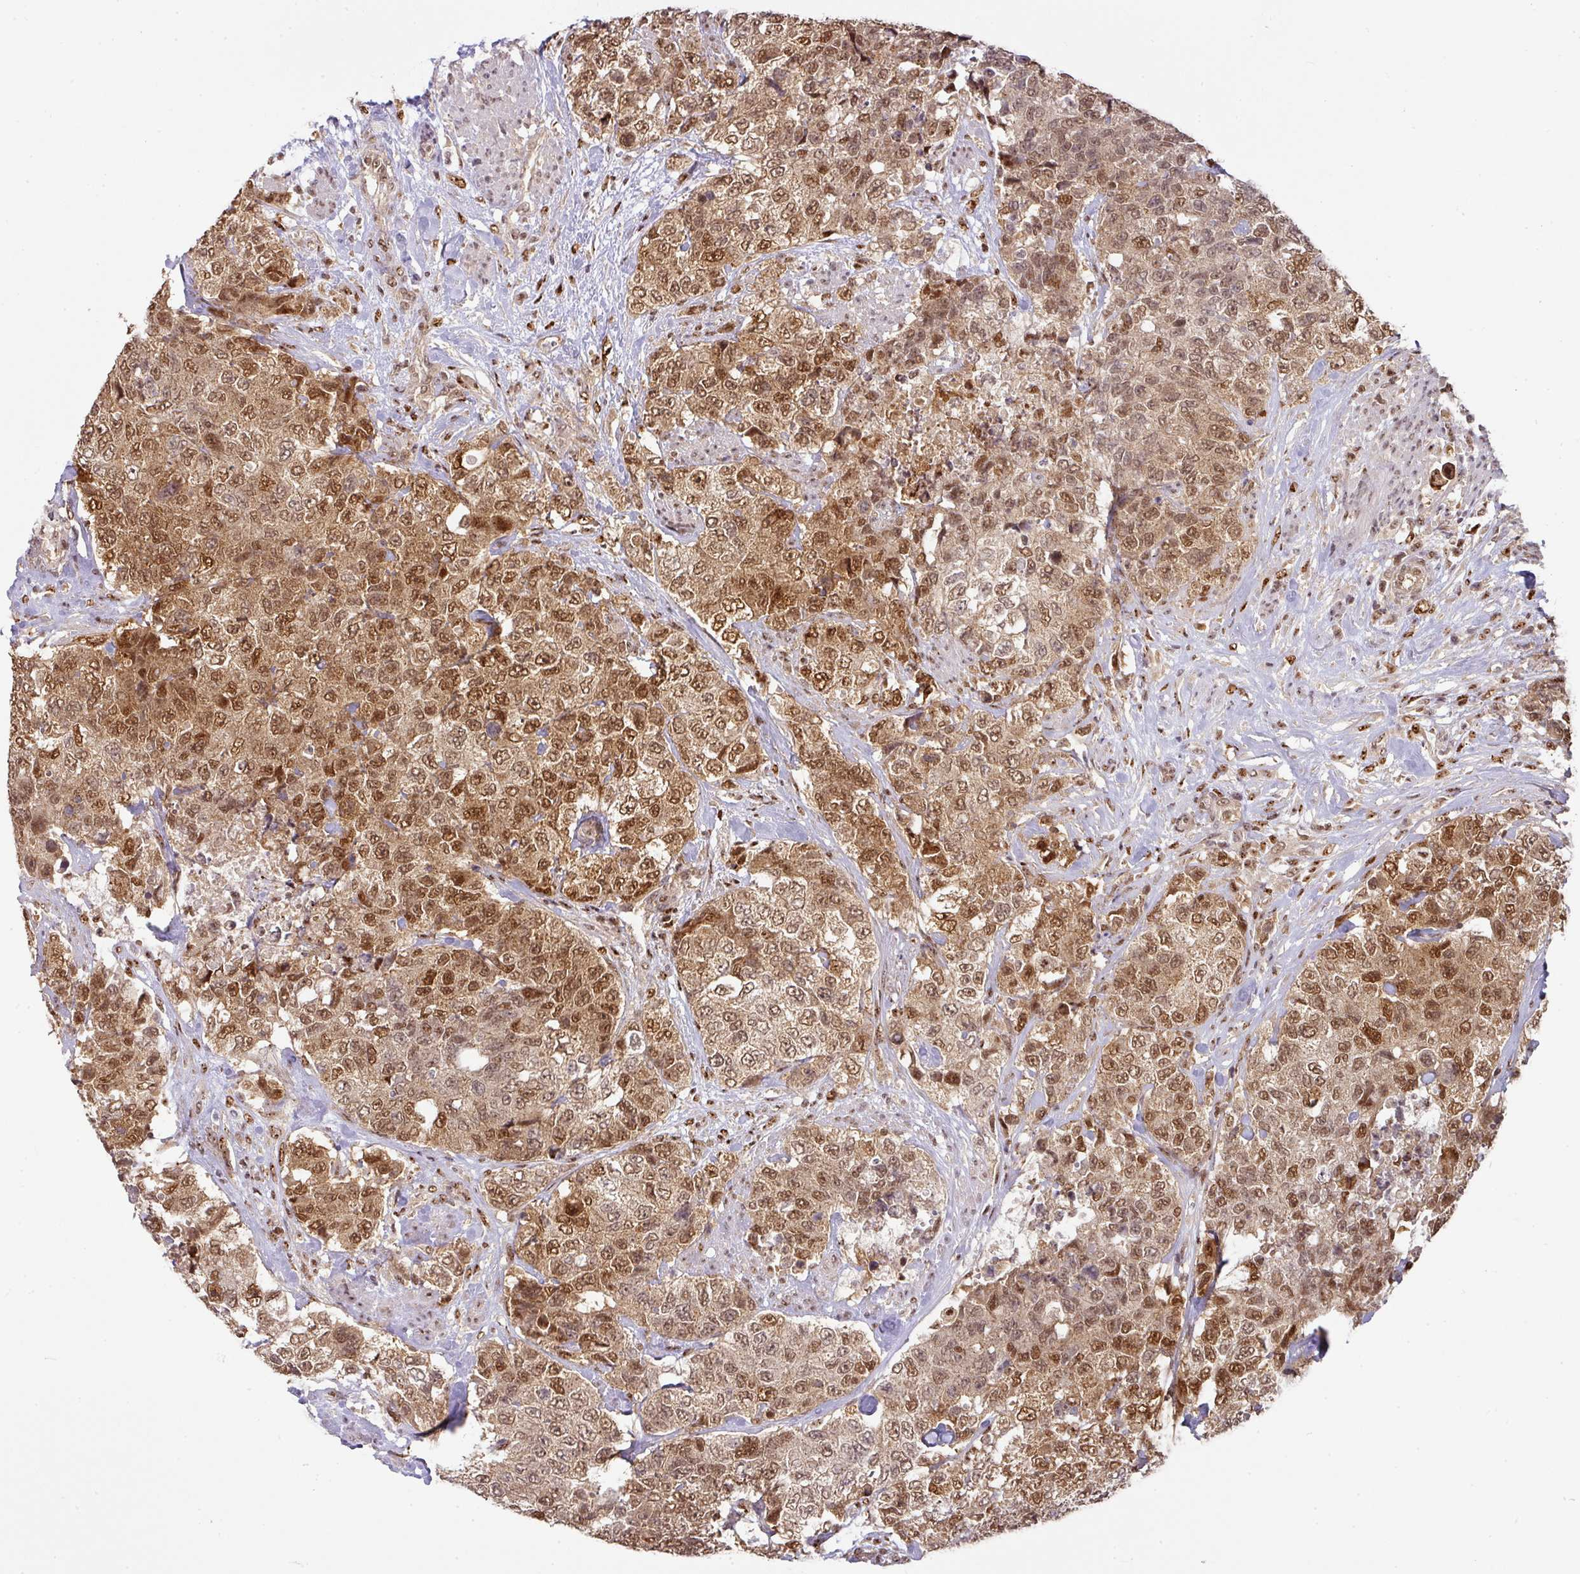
{"staining": {"intensity": "moderate", "quantity": ">75%", "location": "cytoplasmic/membranous,nuclear"}, "tissue": "urothelial cancer", "cell_type": "Tumor cells", "image_type": "cancer", "snomed": [{"axis": "morphology", "description": "Urothelial carcinoma, High grade"}, {"axis": "topography", "description": "Urinary bladder"}], "caption": "Immunohistochemical staining of urothelial cancer exhibits moderate cytoplasmic/membranous and nuclear protein staining in approximately >75% of tumor cells.", "gene": "RANBP9", "patient": {"sex": "female", "age": 78}}